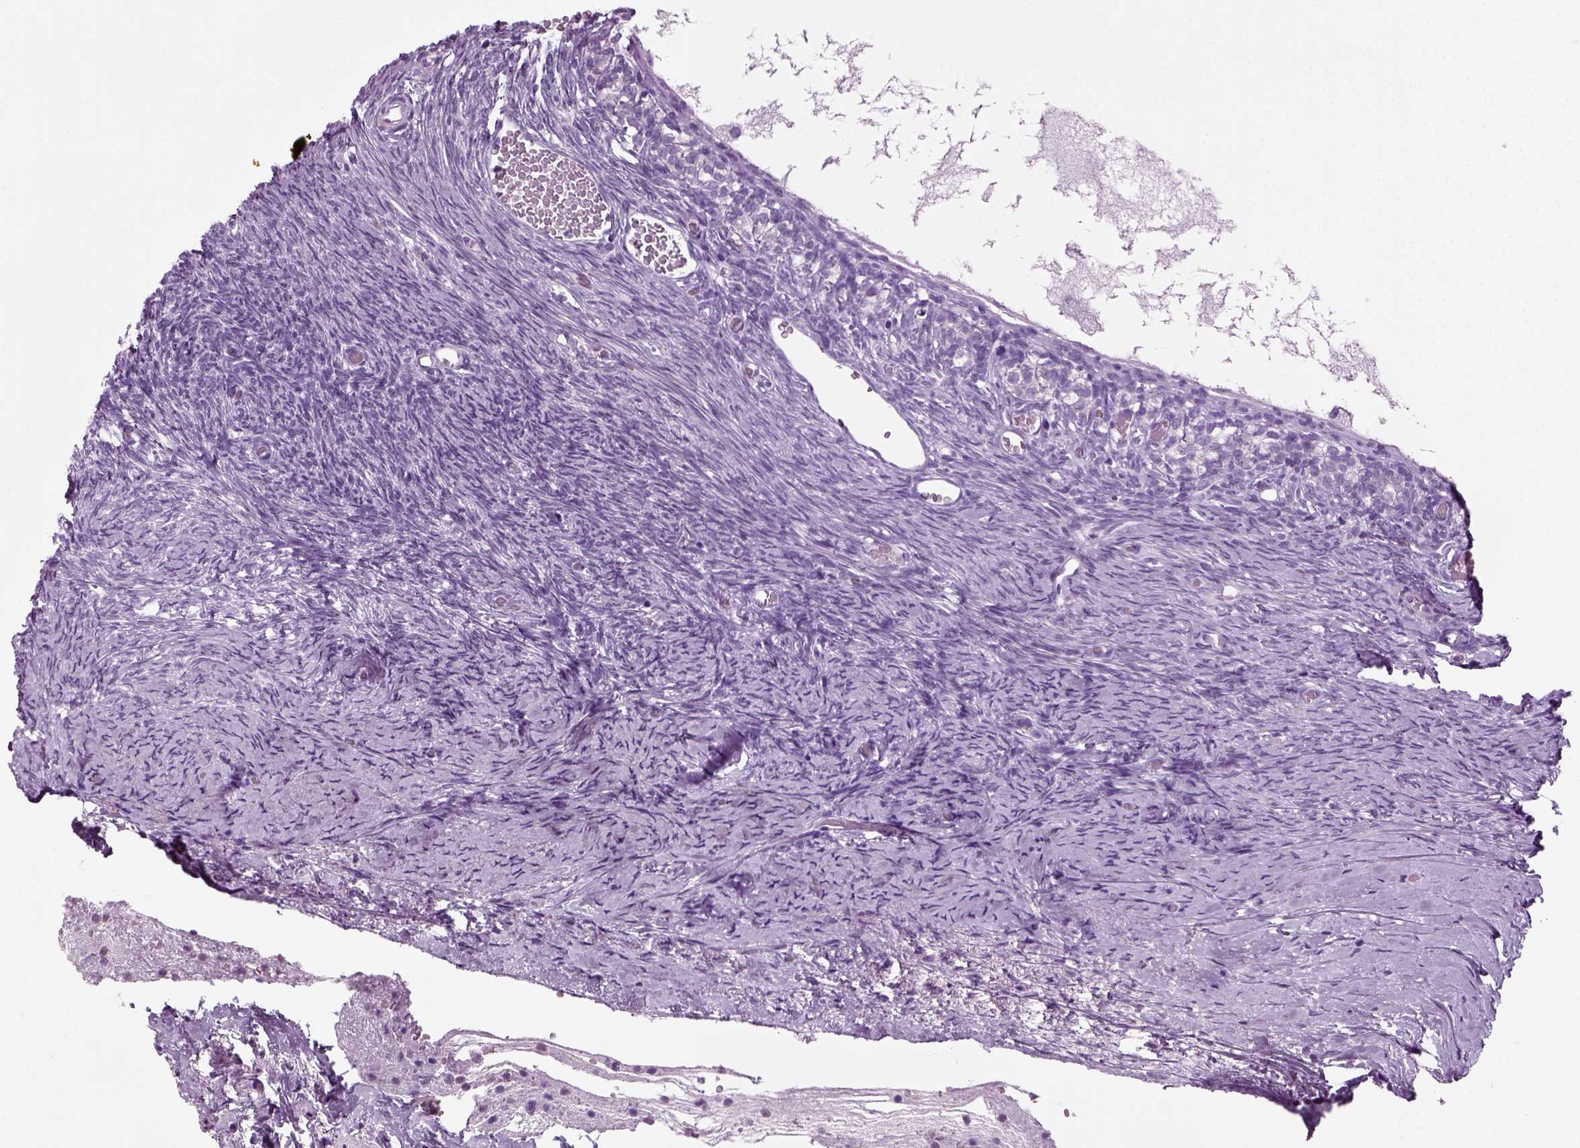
{"staining": {"intensity": "weak", "quantity": "25%-75%", "location": "cytoplasmic/membranous"}, "tissue": "ovary", "cell_type": "Follicle cells", "image_type": "normal", "snomed": [{"axis": "morphology", "description": "Normal tissue, NOS"}, {"axis": "topography", "description": "Ovary"}], "caption": "This is a micrograph of immunohistochemistry staining of benign ovary, which shows weak positivity in the cytoplasmic/membranous of follicle cells.", "gene": "CRABP1", "patient": {"sex": "female", "age": 39}}